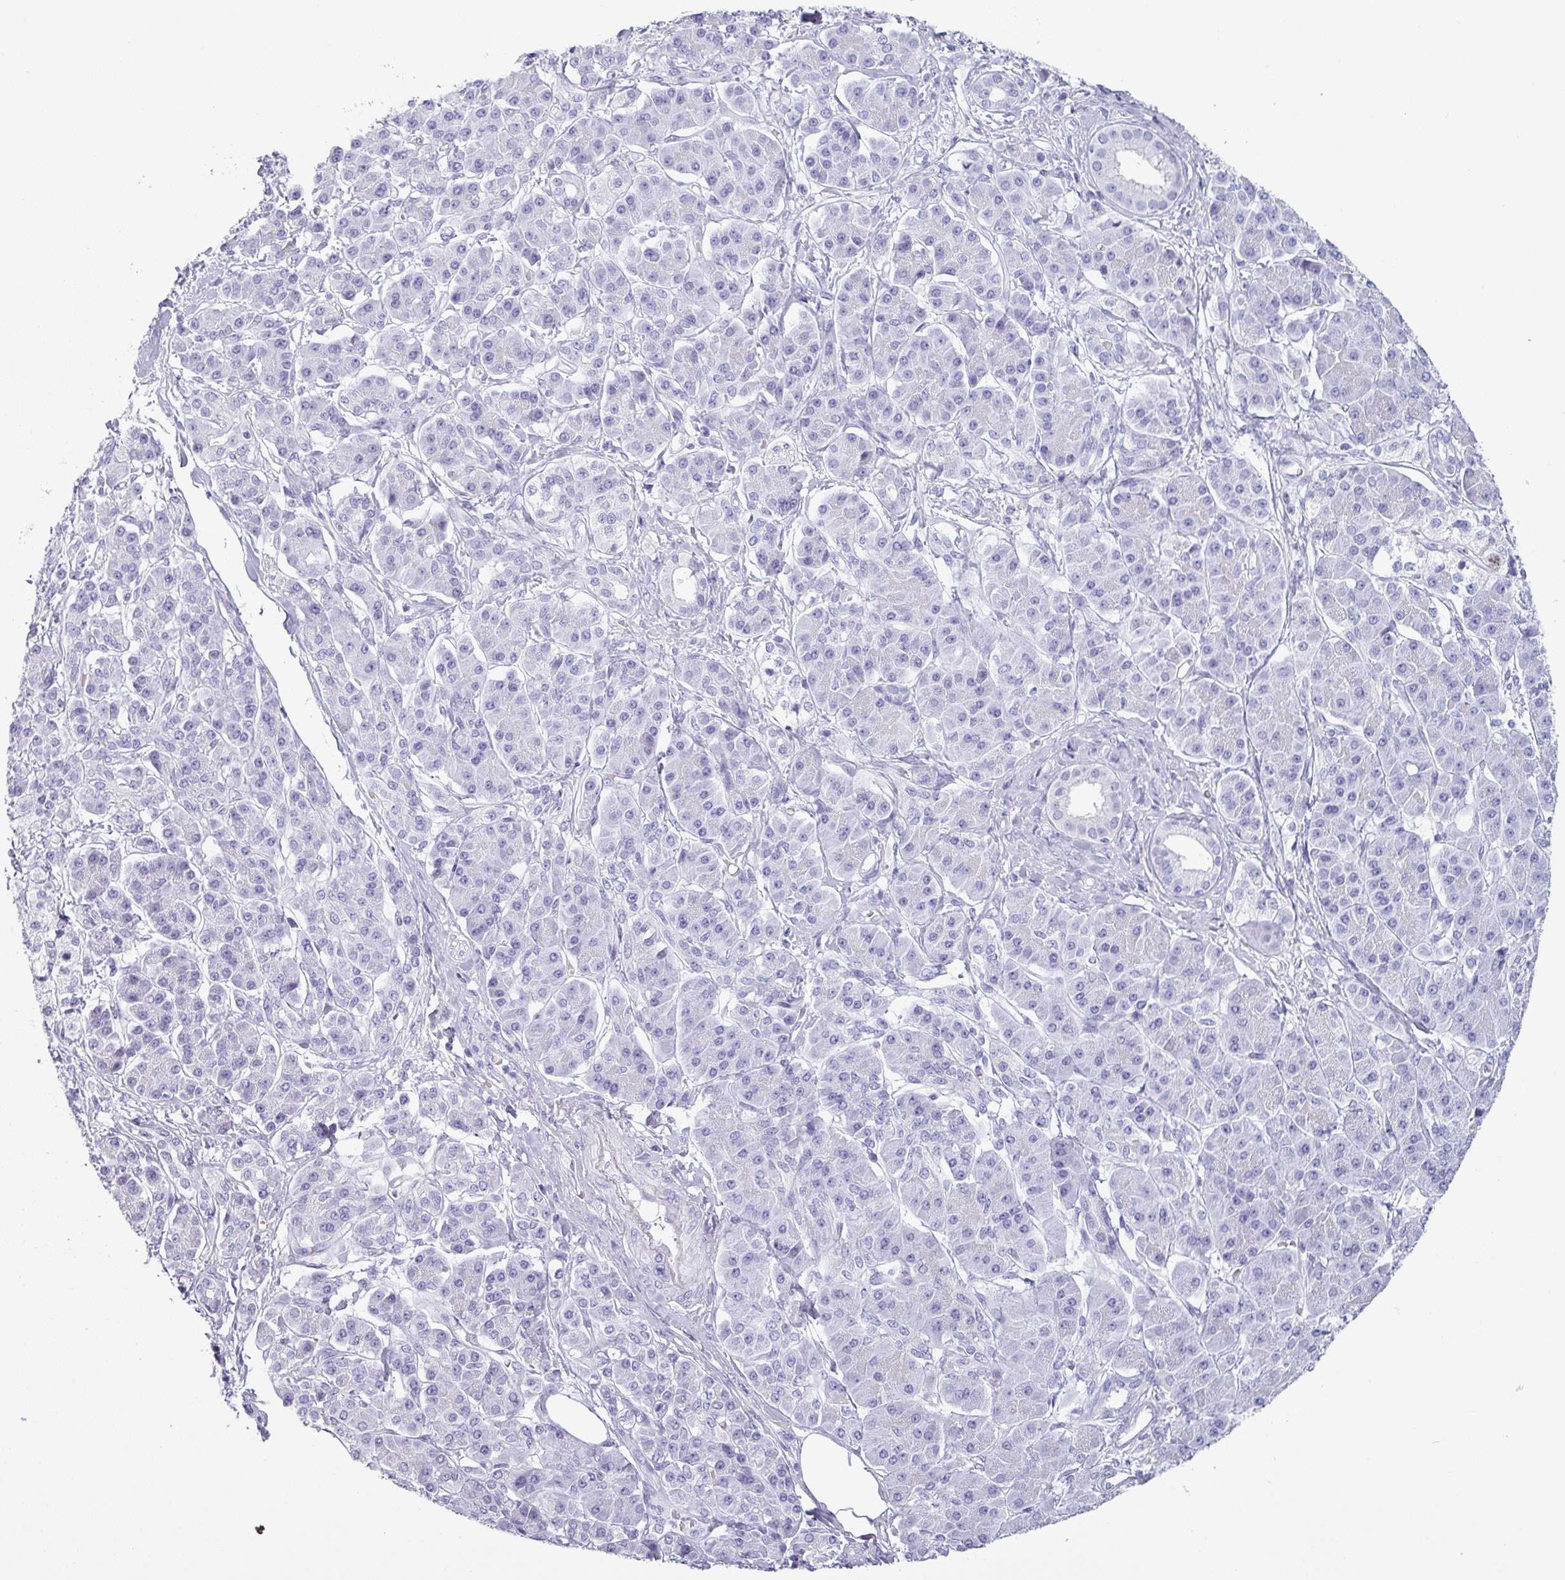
{"staining": {"intensity": "negative", "quantity": "none", "location": "none"}, "tissue": "pancreatic cancer", "cell_type": "Tumor cells", "image_type": "cancer", "snomed": [{"axis": "morphology", "description": "Inflammation, NOS"}, {"axis": "morphology", "description": "Adenocarcinoma, NOS"}, {"axis": "topography", "description": "Pancreas"}], "caption": "Immunohistochemistry of pancreatic adenocarcinoma exhibits no positivity in tumor cells.", "gene": "CRYBB2", "patient": {"sex": "female", "age": 56}}